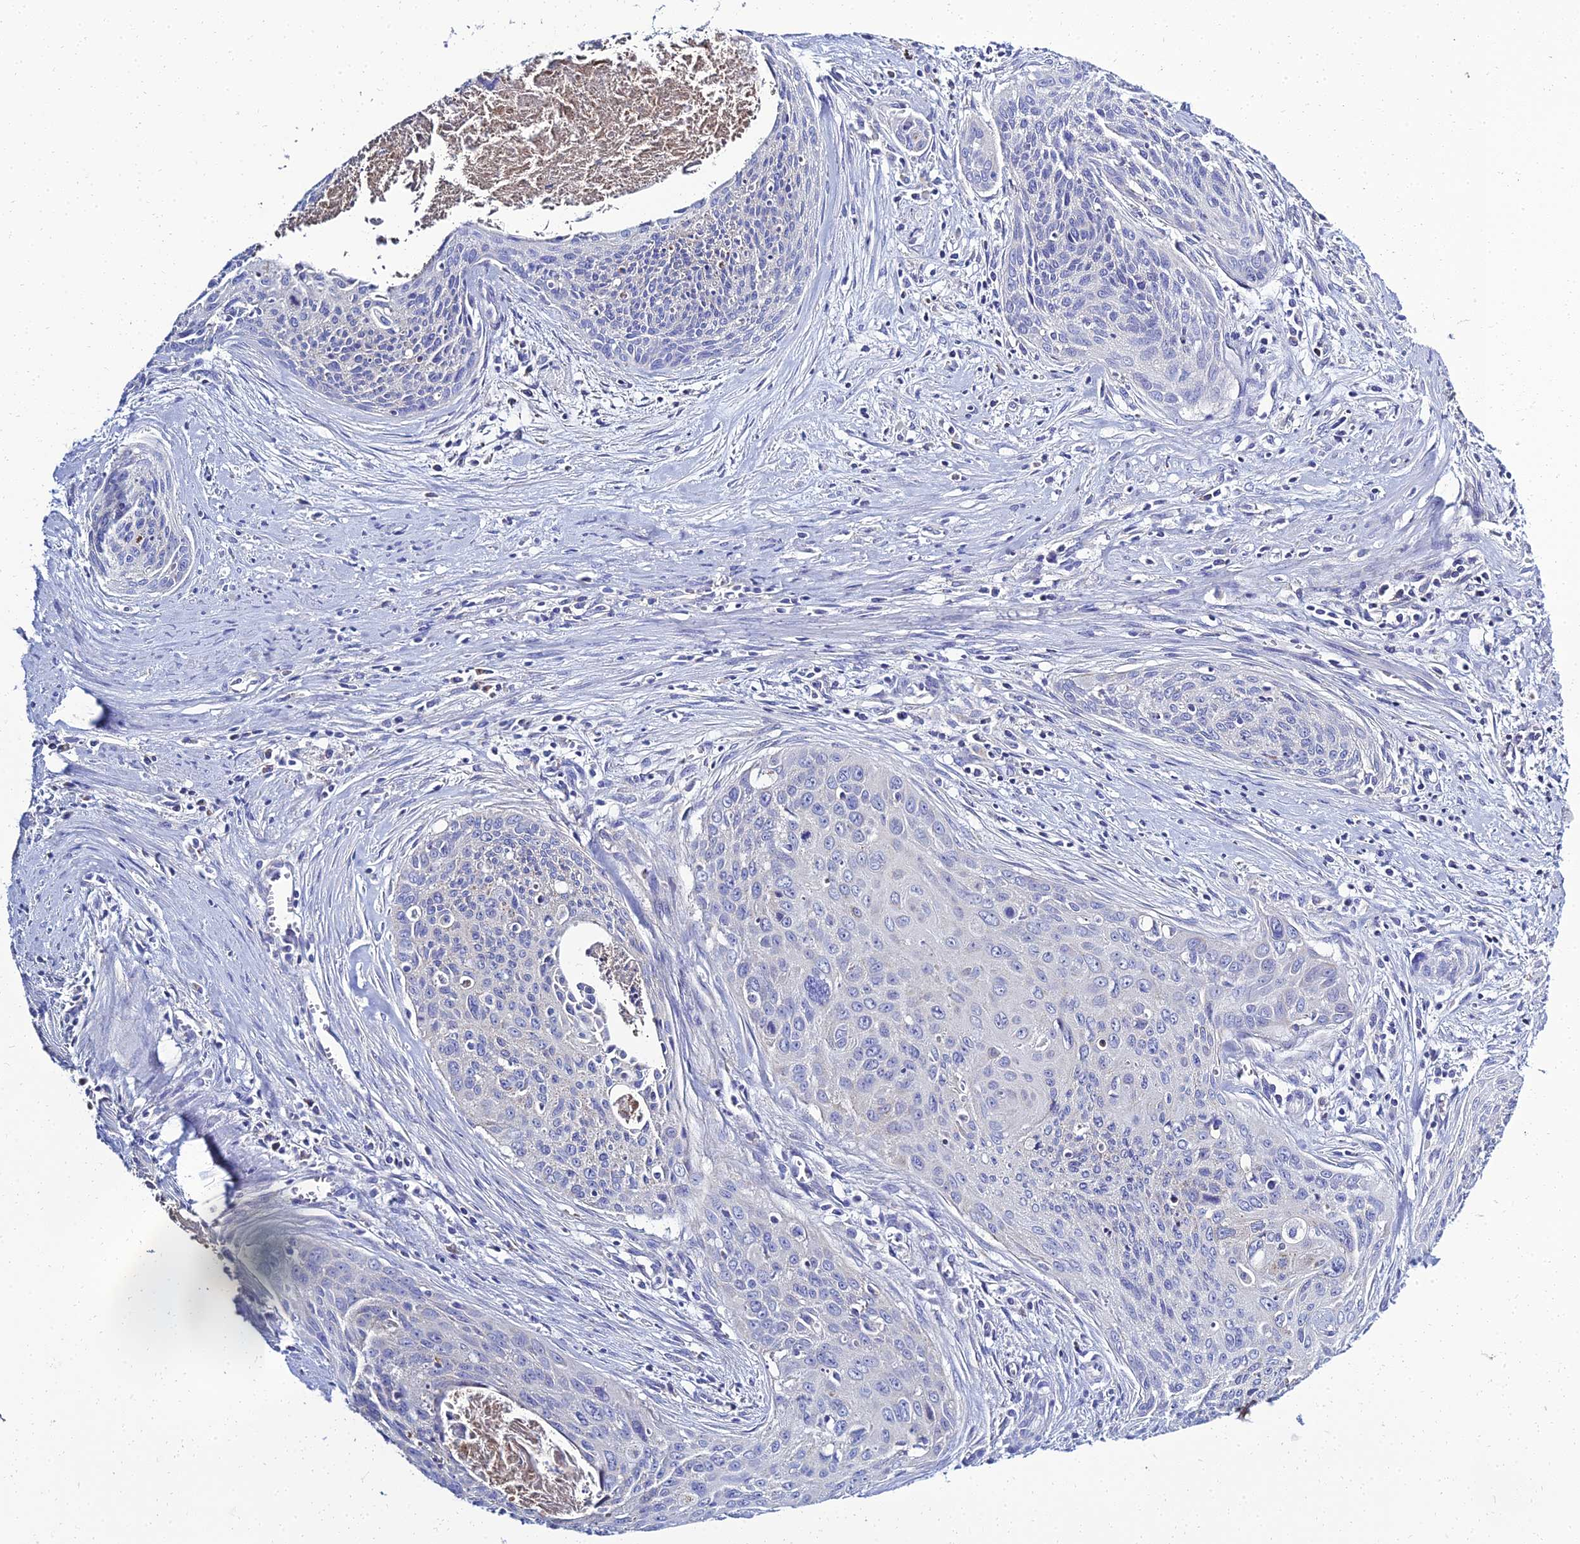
{"staining": {"intensity": "negative", "quantity": "none", "location": "none"}, "tissue": "cervical cancer", "cell_type": "Tumor cells", "image_type": "cancer", "snomed": [{"axis": "morphology", "description": "Squamous cell carcinoma, NOS"}, {"axis": "topography", "description": "Cervix"}], "caption": "IHC micrograph of human cervical cancer stained for a protein (brown), which demonstrates no expression in tumor cells.", "gene": "NPY", "patient": {"sex": "female", "age": 55}}